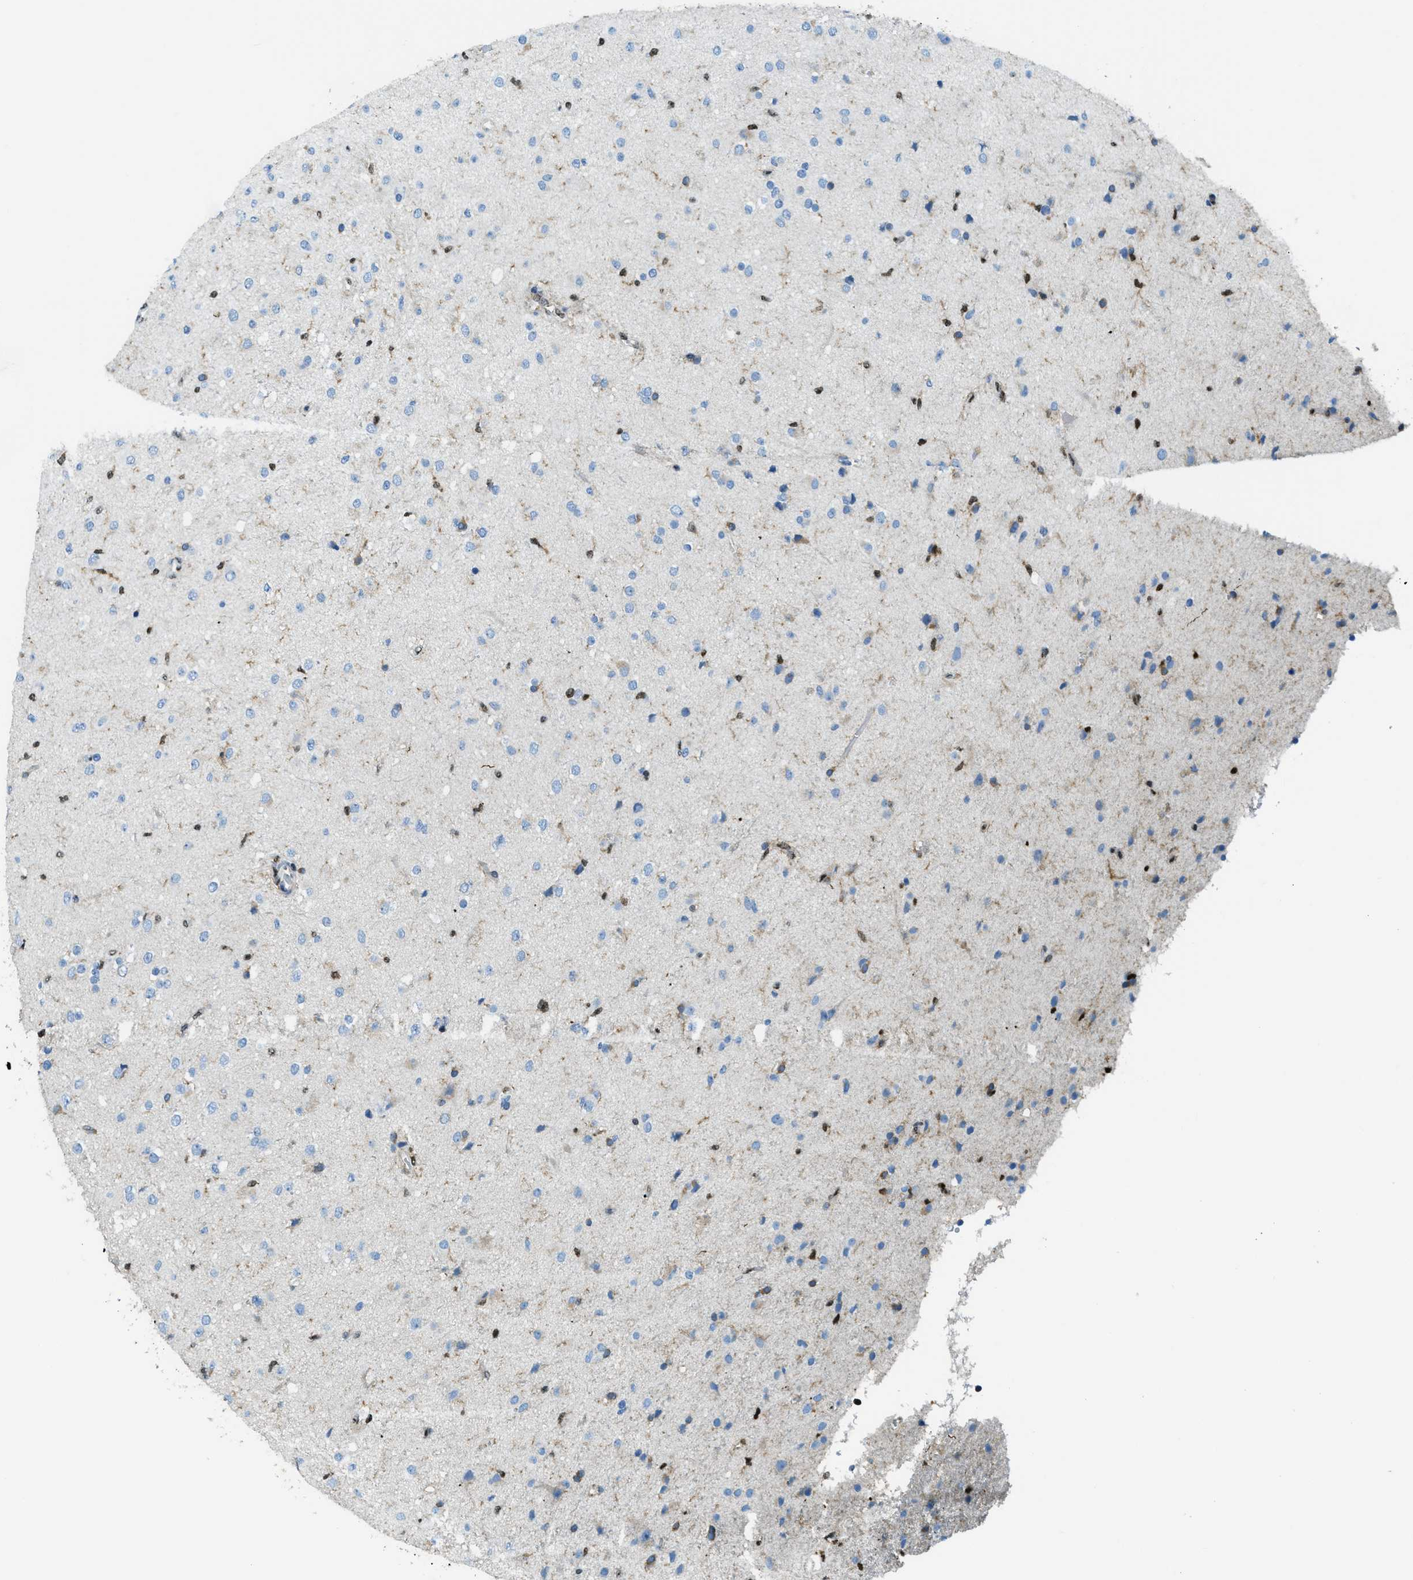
{"staining": {"intensity": "negative", "quantity": "none", "location": "none"}, "tissue": "glioma", "cell_type": "Tumor cells", "image_type": "cancer", "snomed": [{"axis": "morphology", "description": "Glioma, malignant, Low grade"}, {"axis": "topography", "description": "Brain"}], "caption": "The micrograph shows no significant positivity in tumor cells of glioma.", "gene": "SP100", "patient": {"sex": "male", "age": 65}}